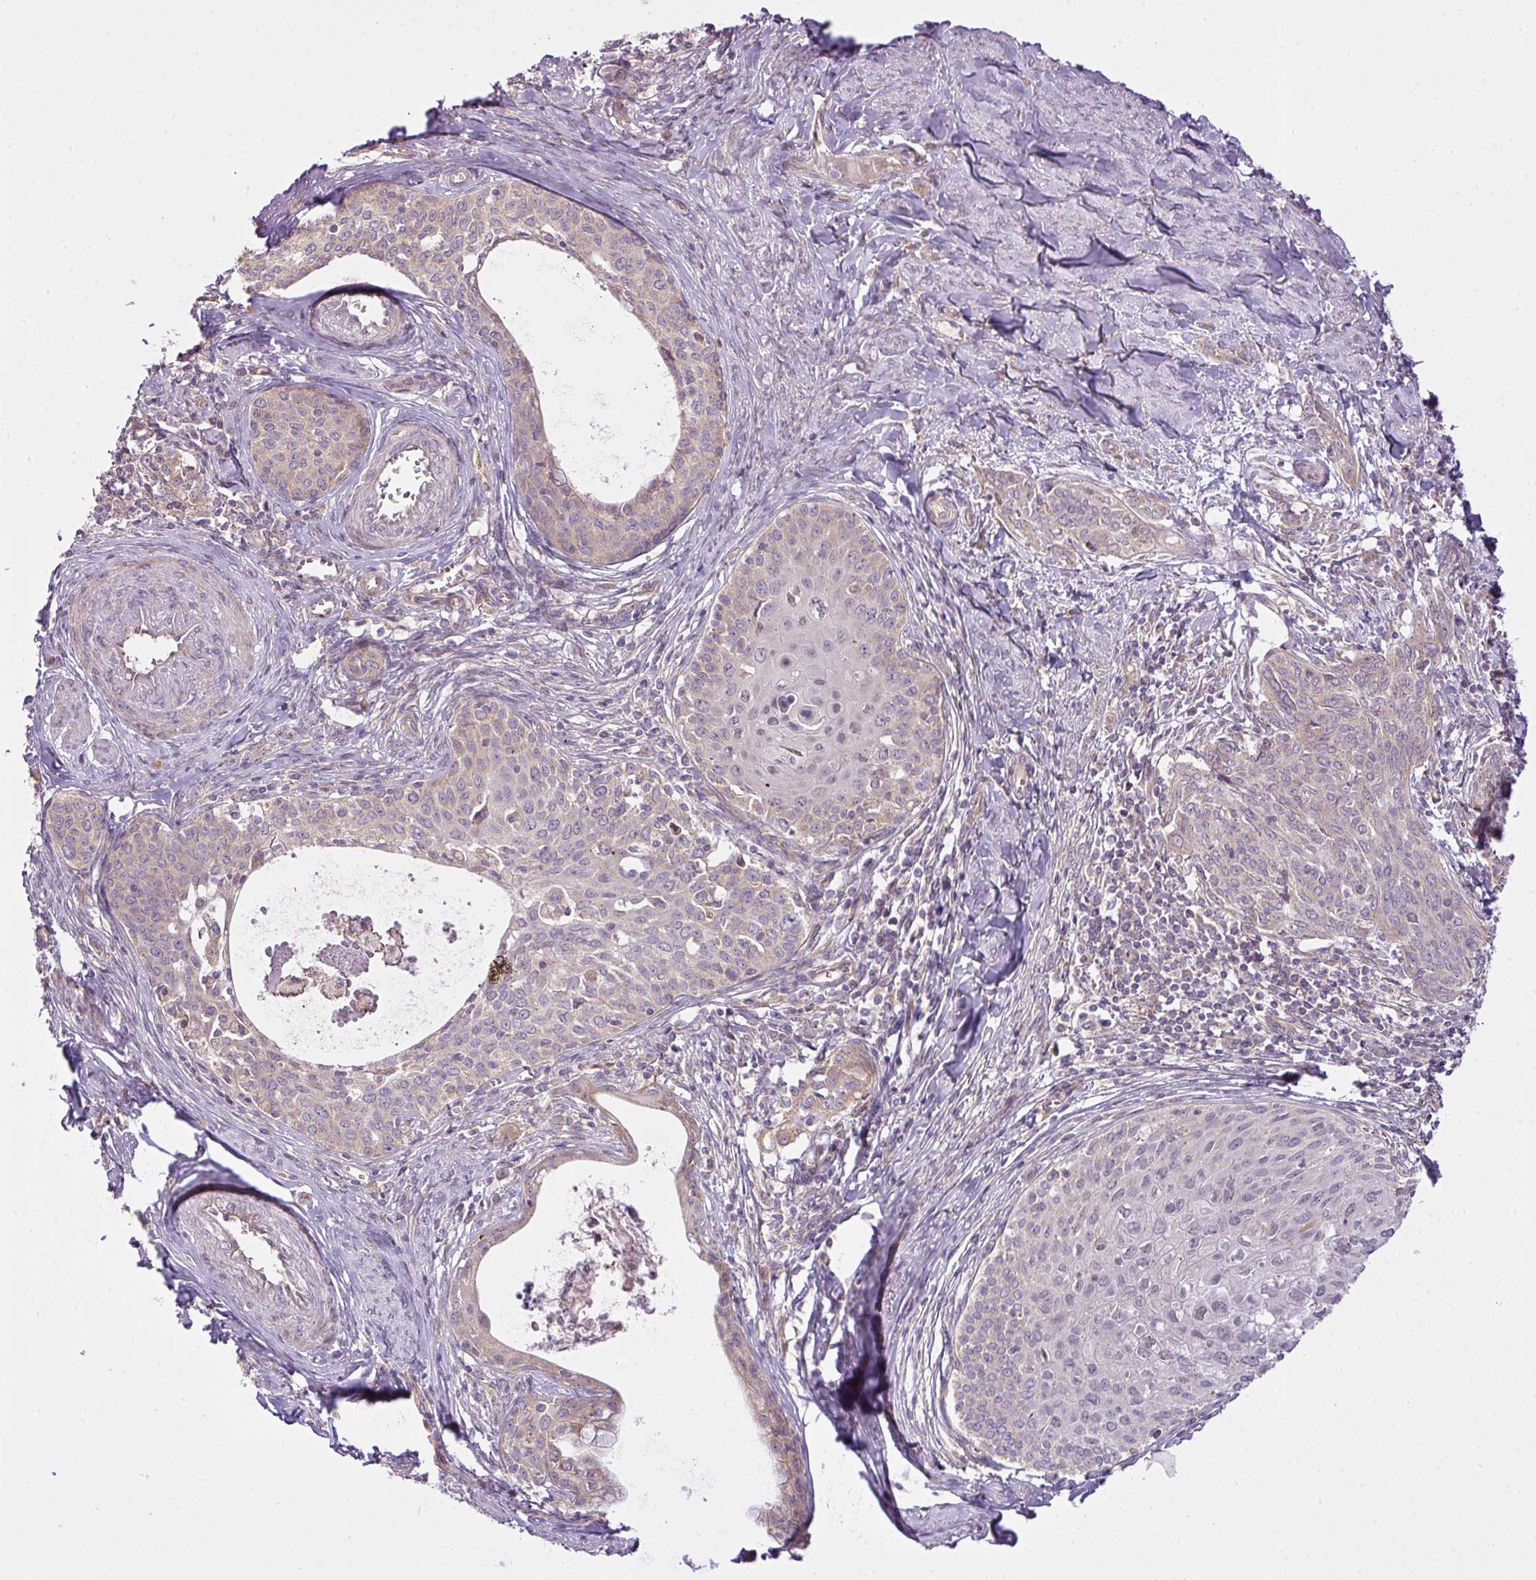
{"staining": {"intensity": "weak", "quantity": "25%-75%", "location": "cytoplasmic/membranous"}, "tissue": "cervical cancer", "cell_type": "Tumor cells", "image_type": "cancer", "snomed": [{"axis": "morphology", "description": "Squamous cell carcinoma, NOS"}, {"axis": "morphology", "description": "Adenocarcinoma, NOS"}, {"axis": "topography", "description": "Cervix"}], "caption": "Immunohistochemistry (DAB) staining of human cervical squamous cell carcinoma displays weak cytoplasmic/membranous protein staining in about 25%-75% of tumor cells.", "gene": "COX18", "patient": {"sex": "female", "age": 52}}